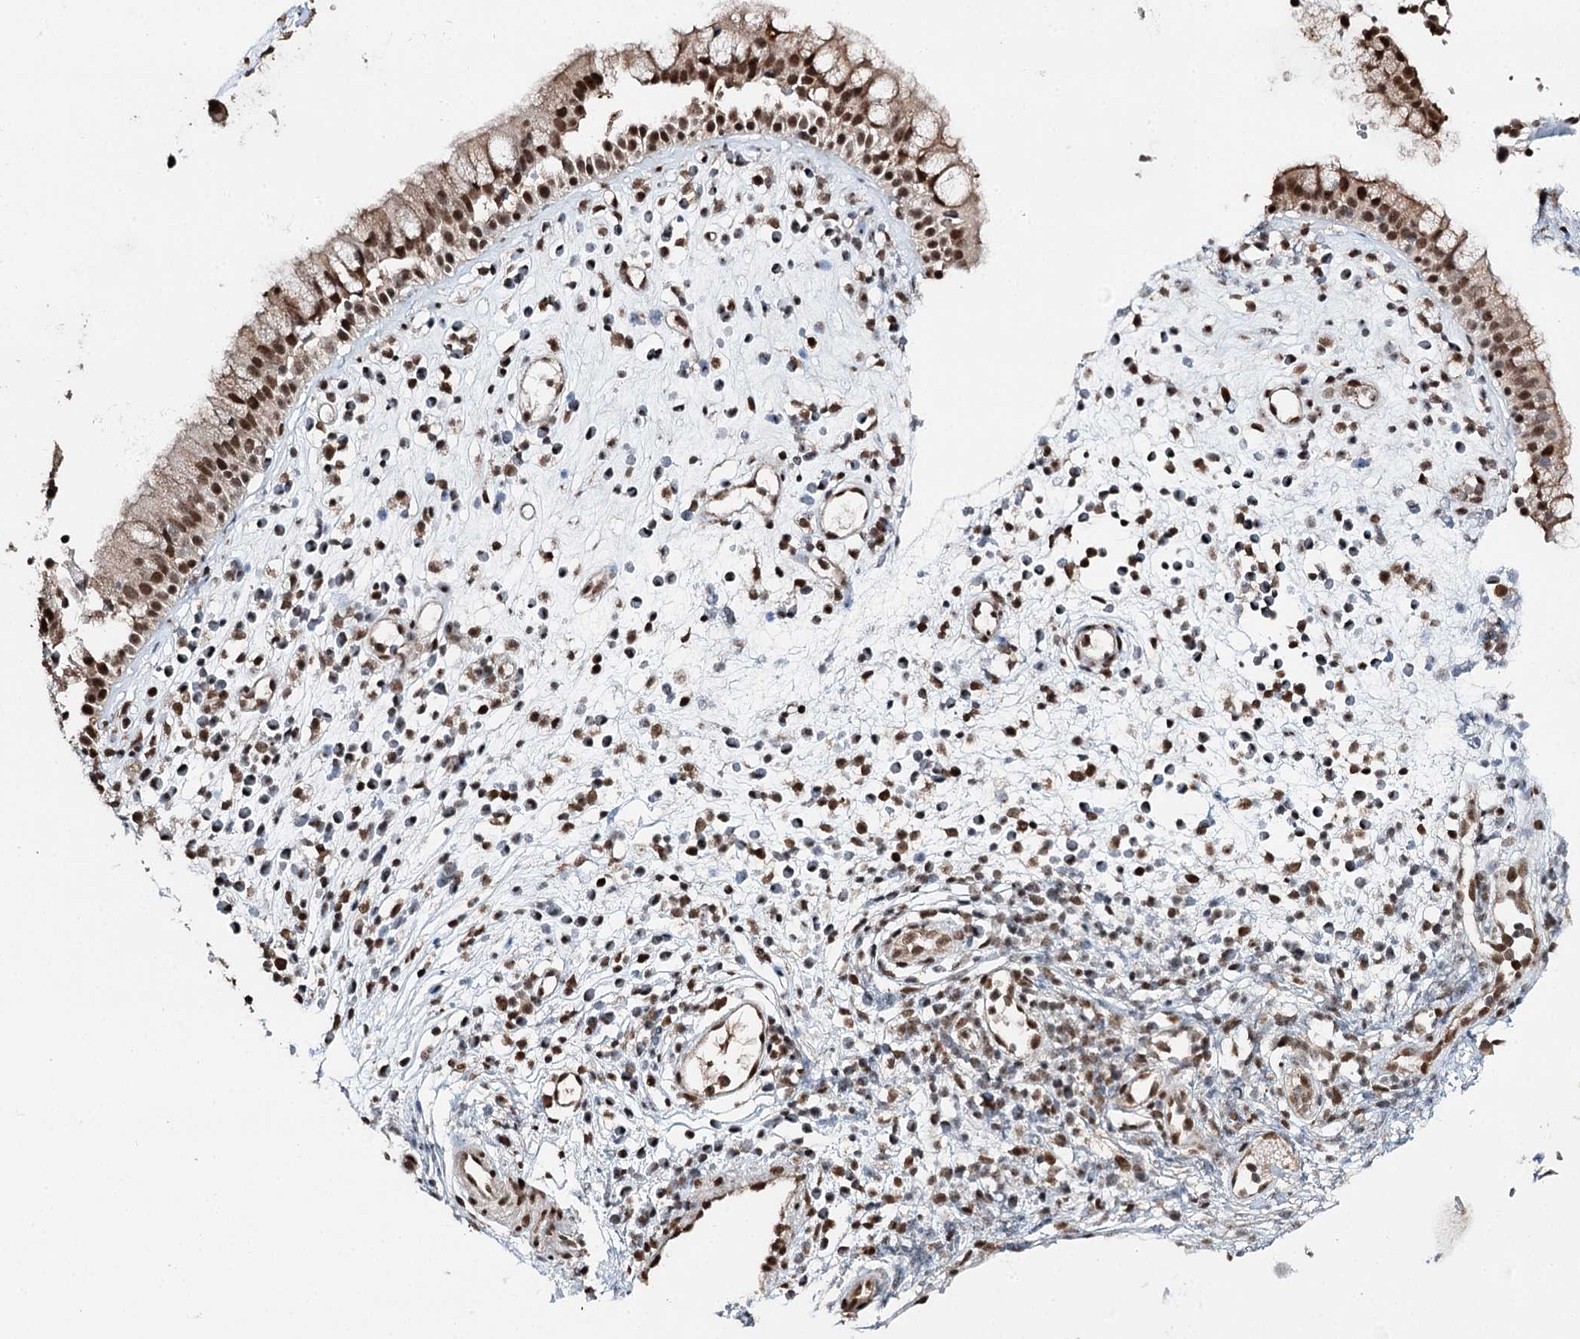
{"staining": {"intensity": "strong", "quantity": ">75%", "location": "nuclear"}, "tissue": "nasopharynx", "cell_type": "Respiratory epithelial cells", "image_type": "normal", "snomed": [{"axis": "morphology", "description": "Normal tissue, NOS"}, {"axis": "morphology", "description": "Inflammation, NOS"}, {"axis": "topography", "description": "Nasopharynx"}], "caption": "The micrograph exhibits a brown stain indicating the presence of a protein in the nuclear of respiratory epithelial cells in nasopharynx. (Stains: DAB in brown, nuclei in blue, Microscopy: brightfield microscopy at high magnification).", "gene": "RPS27A", "patient": {"sex": "male", "age": 29}}